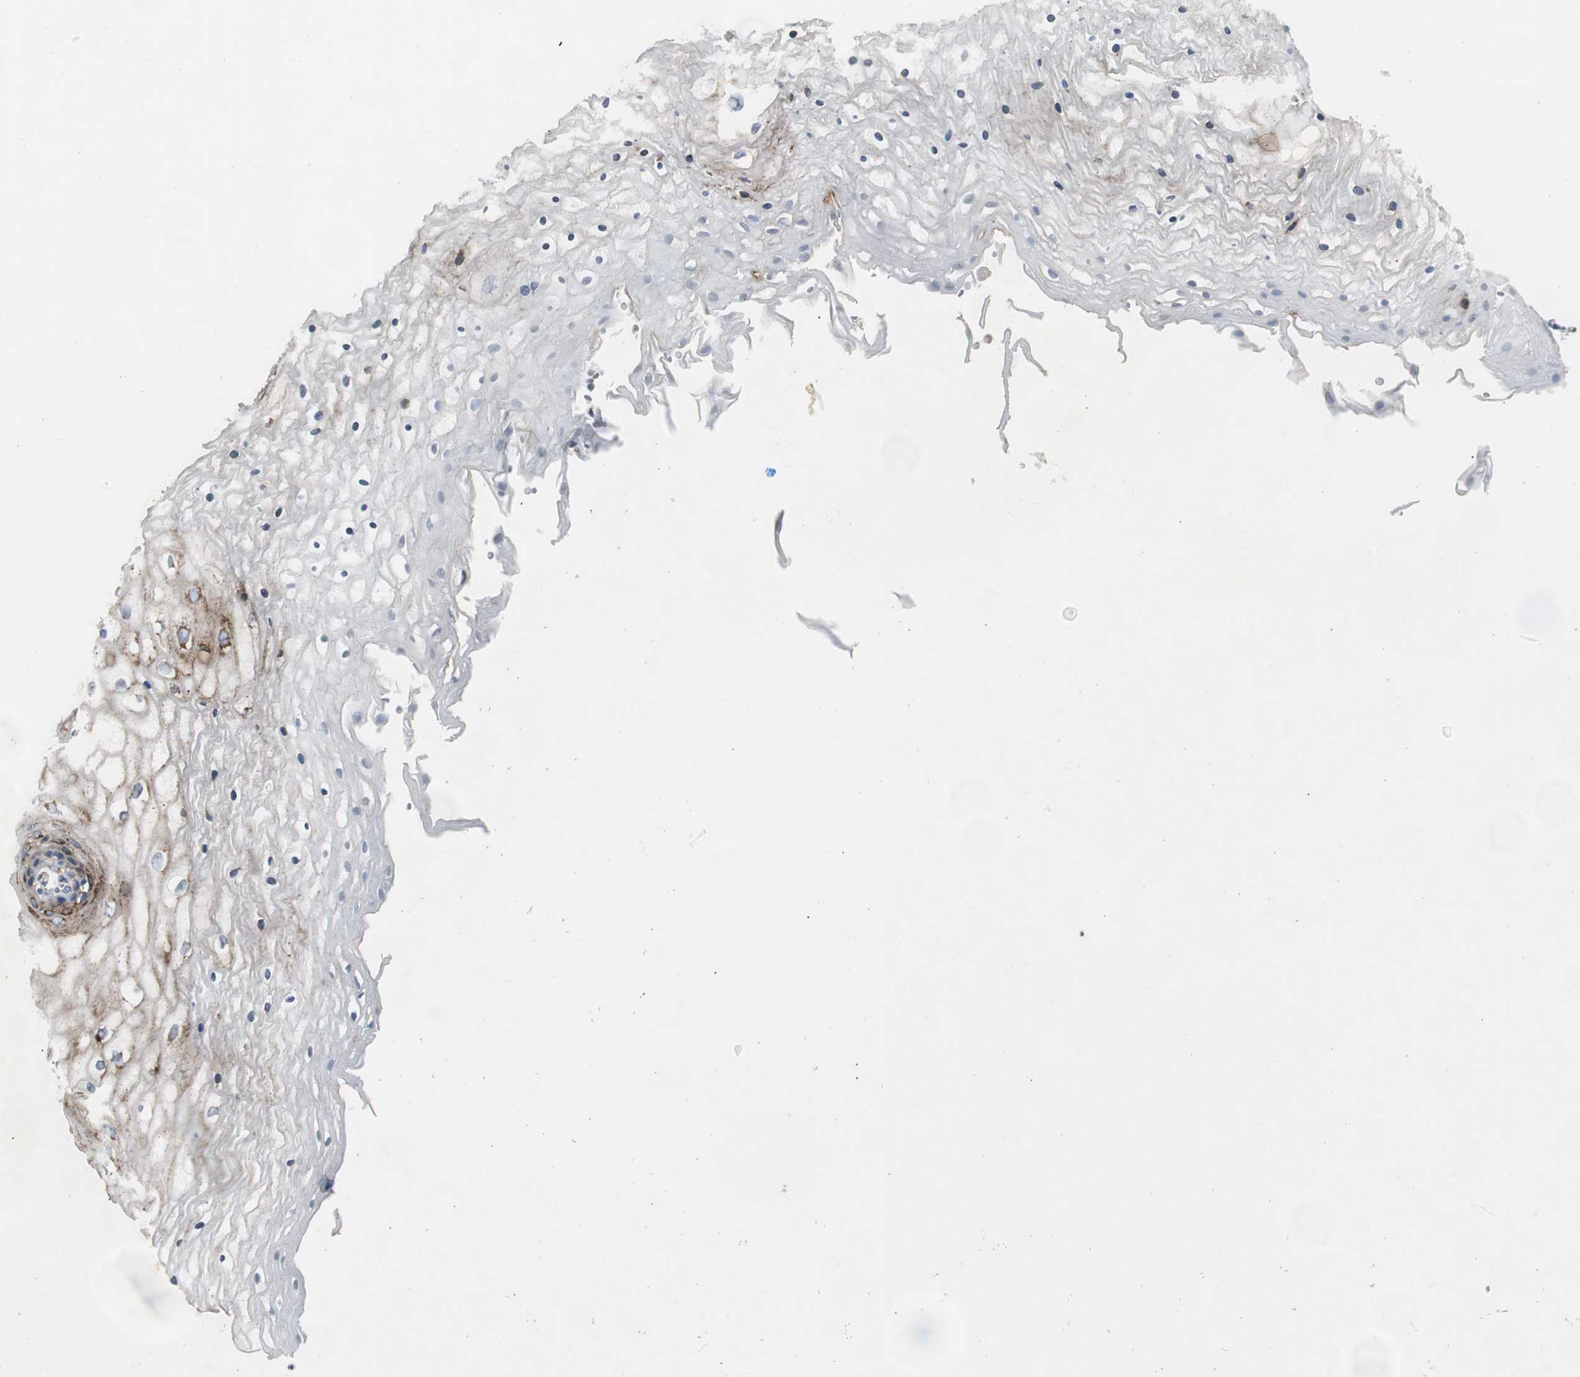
{"staining": {"intensity": "strong", "quantity": "25%-75%", "location": "cytoplasmic/membranous"}, "tissue": "vagina", "cell_type": "Squamous epithelial cells", "image_type": "normal", "snomed": [{"axis": "morphology", "description": "Normal tissue, NOS"}, {"axis": "topography", "description": "Vagina"}], "caption": "Protein staining of normal vagina displays strong cytoplasmic/membranous positivity in approximately 25%-75% of squamous epithelial cells. (IHC, brightfield microscopy, high magnification).", "gene": "BBC3", "patient": {"sex": "female", "age": 34}}